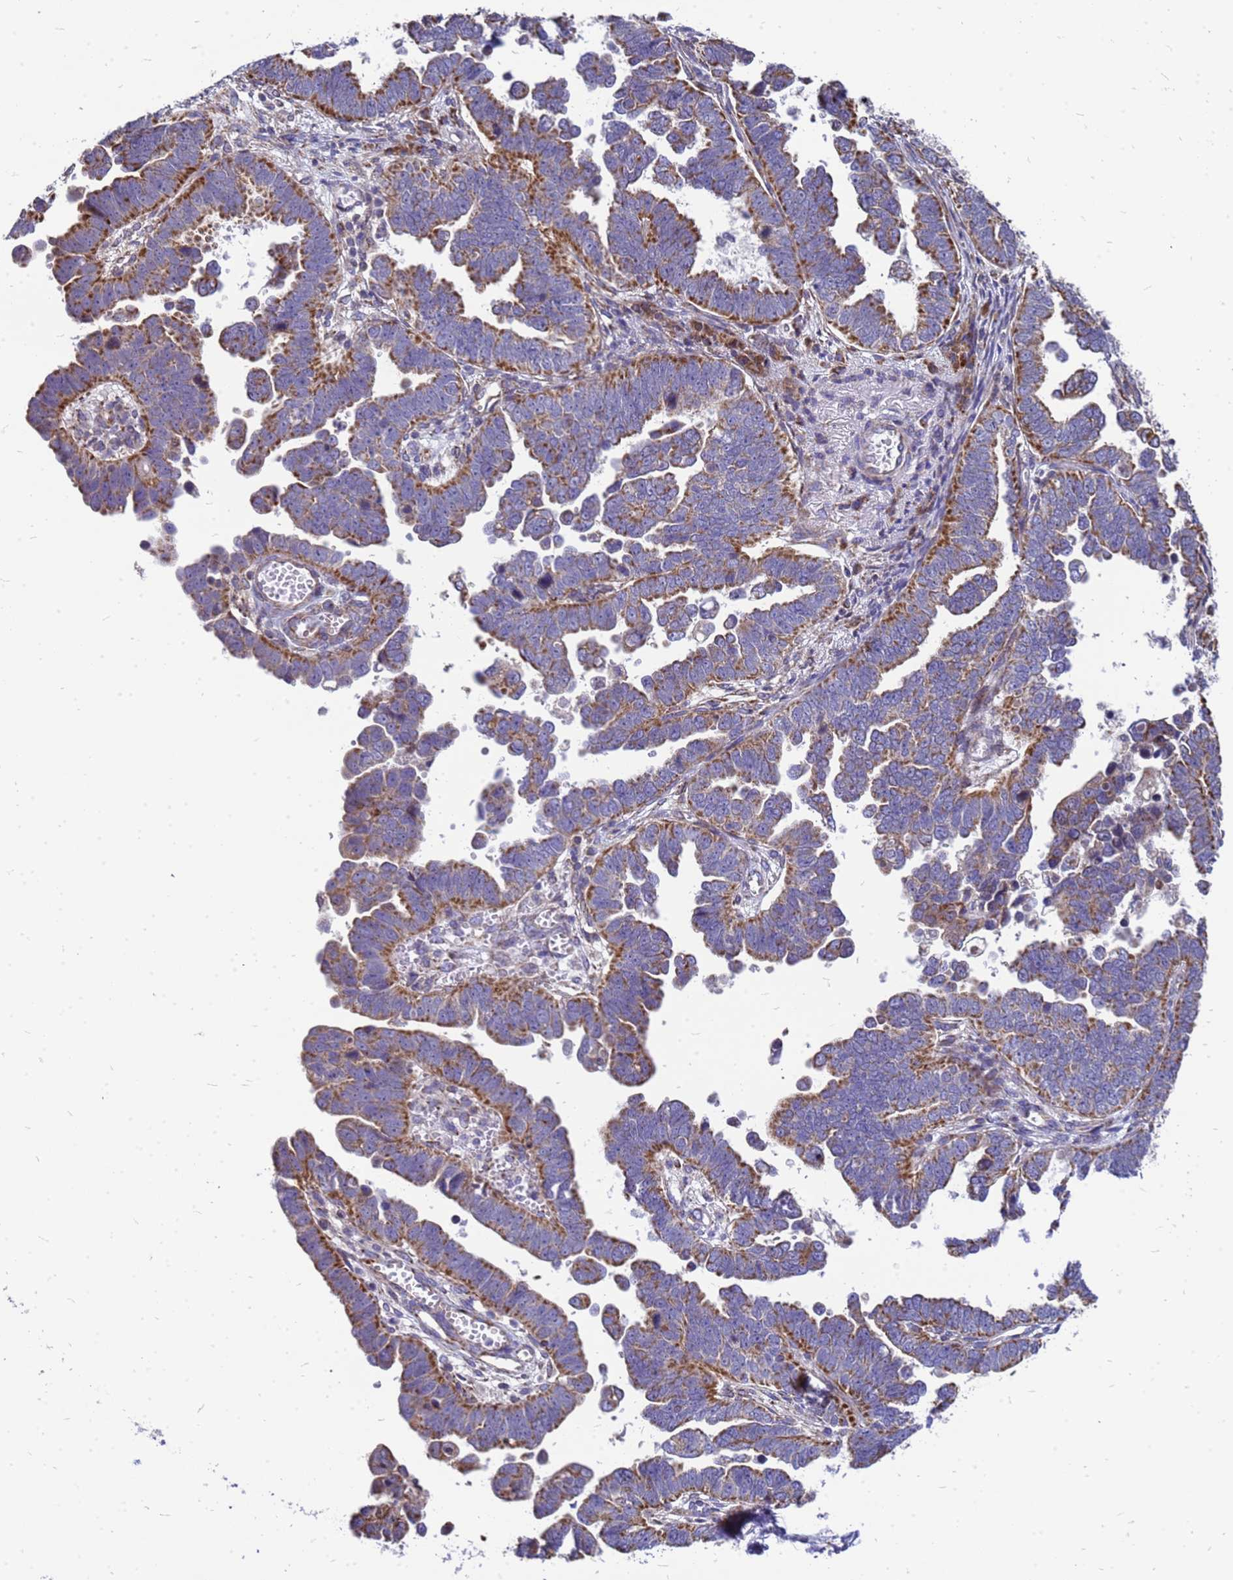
{"staining": {"intensity": "moderate", "quantity": ">75%", "location": "cytoplasmic/membranous"}, "tissue": "endometrial cancer", "cell_type": "Tumor cells", "image_type": "cancer", "snomed": [{"axis": "morphology", "description": "Adenocarcinoma, NOS"}, {"axis": "topography", "description": "Endometrium"}], "caption": "This histopathology image shows immunohistochemistry staining of human endometrial adenocarcinoma, with medium moderate cytoplasmic/membranous staining in about >75% of tumor cells.", "gene": "CMC4", "patient": {"sex": "female", "age": 75}}